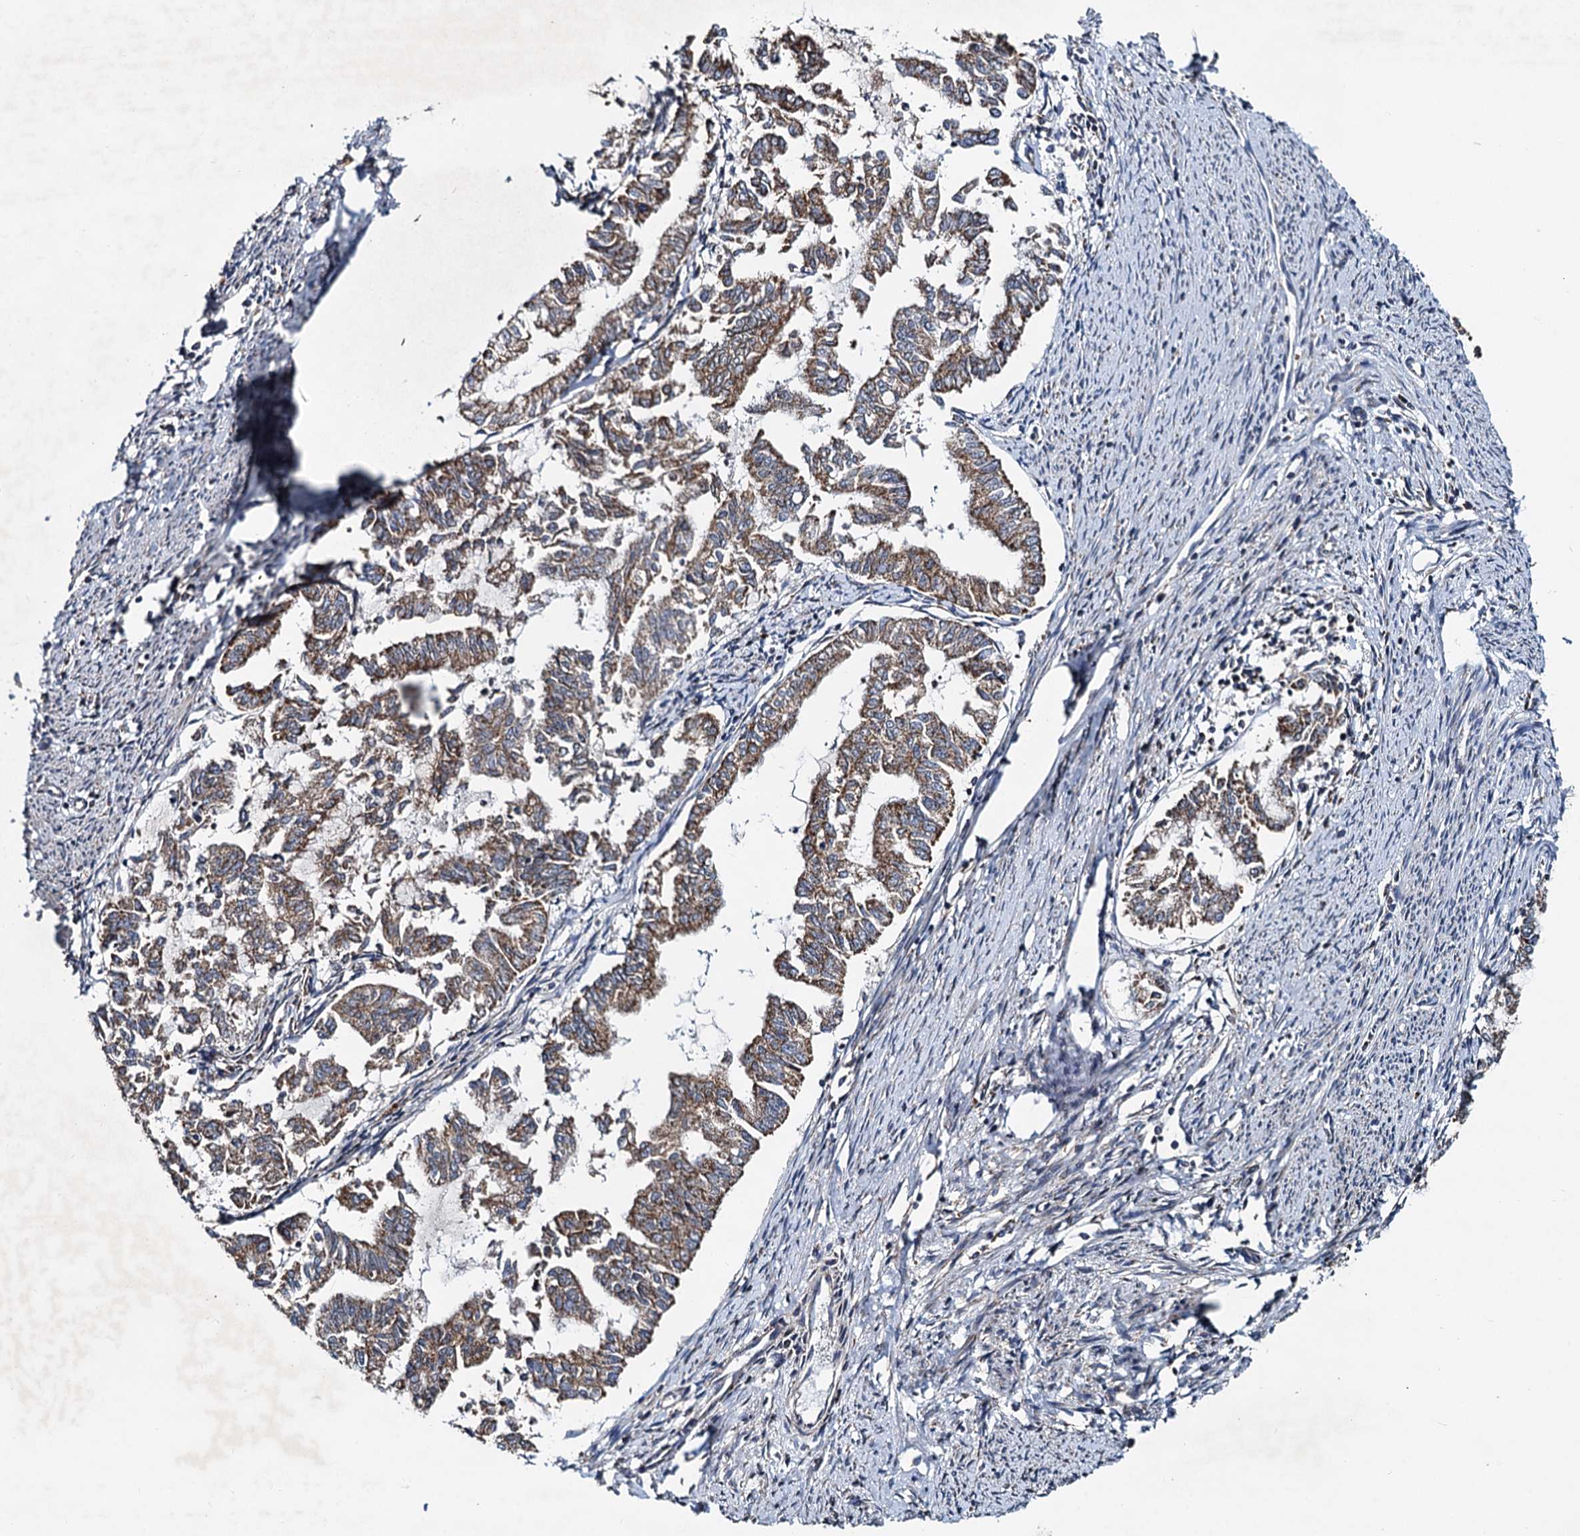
{"staining": {"intensity": "moderate", "quantity": ">75%", "location": "cytoplasmic/membranous"}, "tissue": "endometrial cancer", "cell_type": "Tumor cells", "image_type": "cancer", "snomed": [{"axis": "morphology", "description": "Adenocarcinoma, NOS"}, {"axis": "topography", "description": "Endometrium"}], "caption": "Adenocarcinoma (endometrial) stained with immunohistochemistry shows moderate cytoplasmic/membranous expression in about >75% of tumor cells.", "gene": "SPRYD3", "patient": {"sex": "female", "age": 79}}